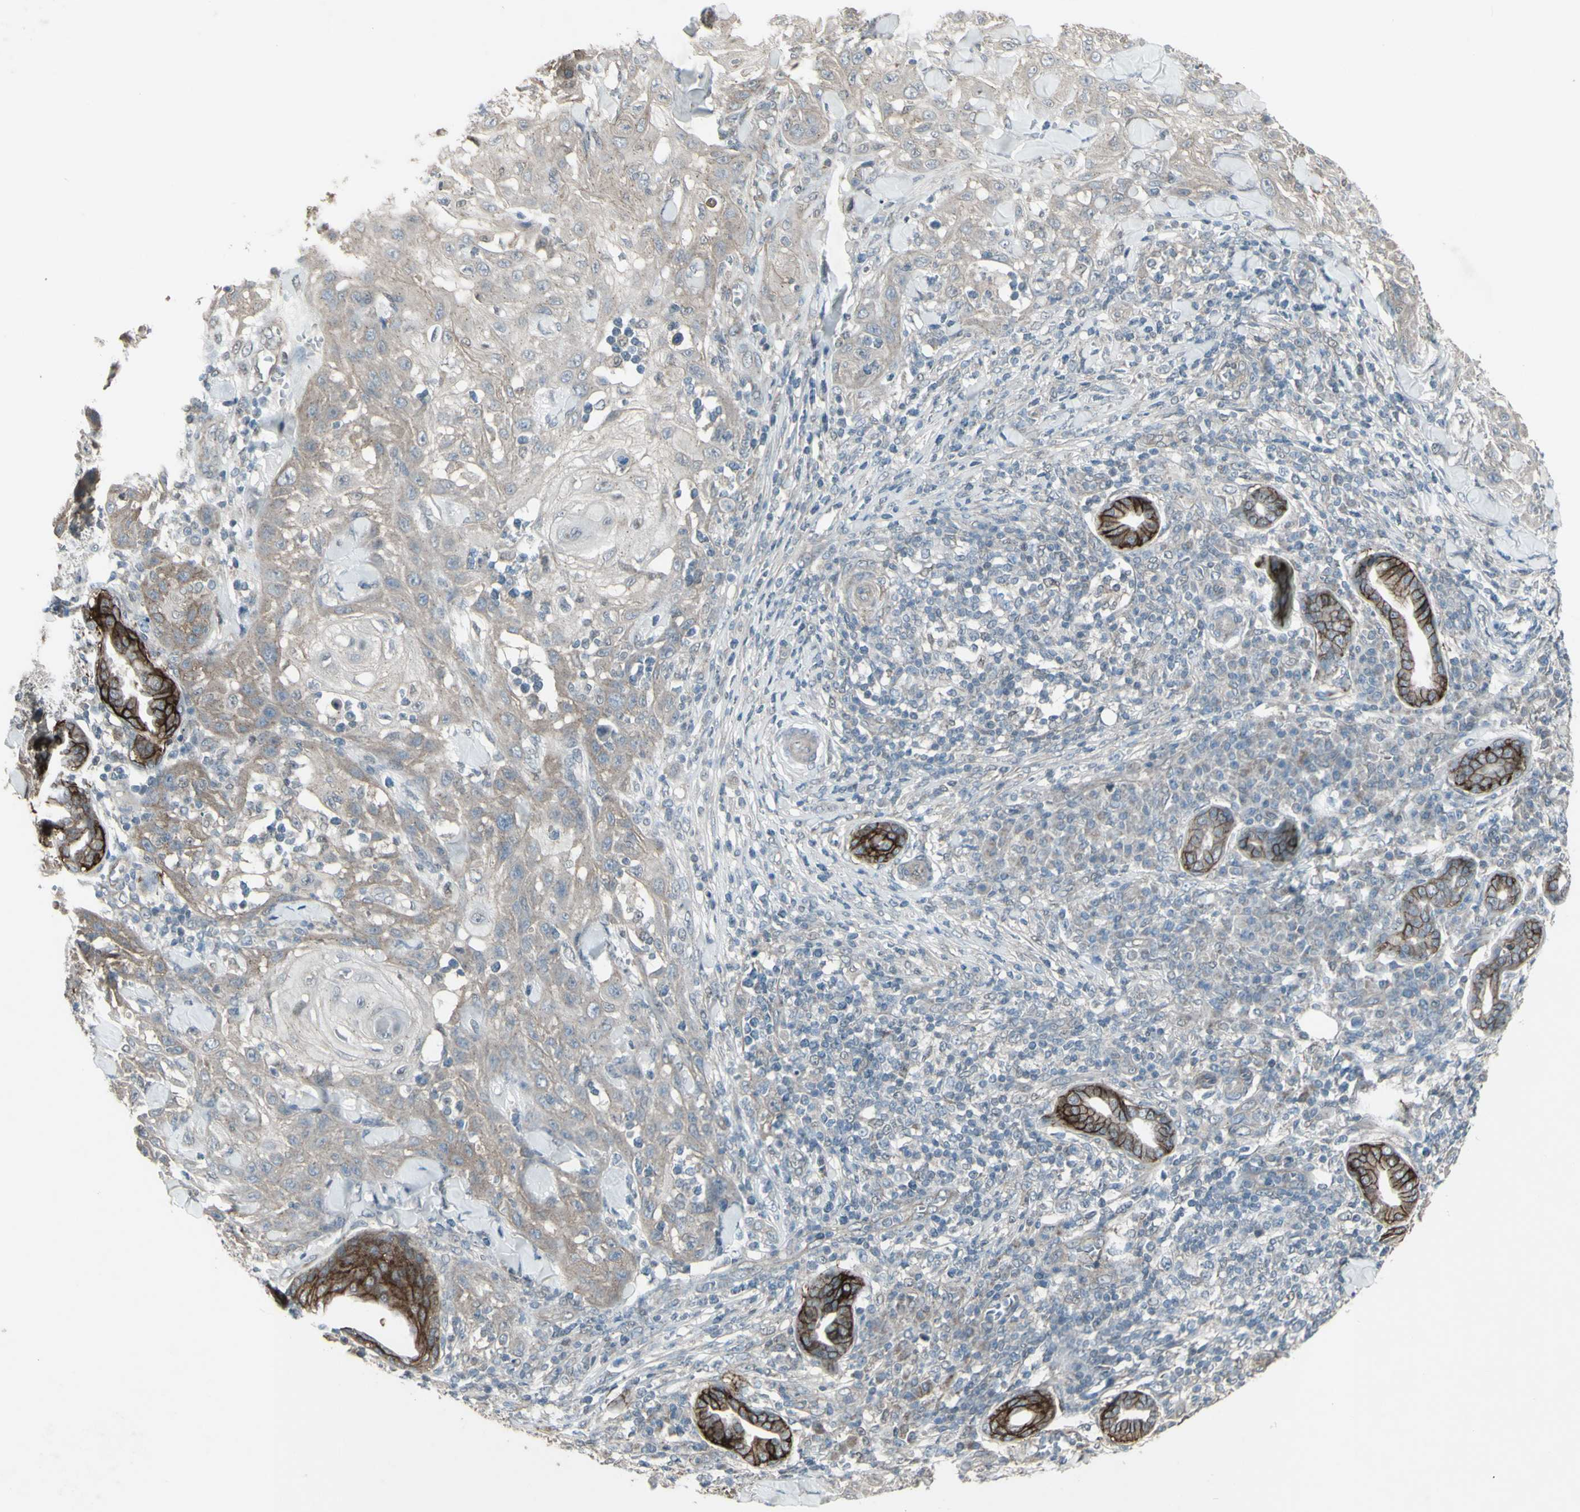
{"staining": {"intensity": "weak", "quantity": ">75%", "location": "cytoplasmic/membranous"}, "tissue": "skin cancer", "cell_type": "Tumor cells", "image_type": "cancer", "snomed": [{"axis": "morphology", "description": "Squamous cell carcinoma, NOS"}, {"axis": "topography", "description": "Skin"}], "caption": "Approximately >75% of tumor cells in human skin cancer (squamous cell carcinoma) show weak cytoplasmic/membranous protein staining as visualized by brown immunohistochemical staining.", "gene": "FXYD3", "patient": {"sex": "male", "age": 24}}